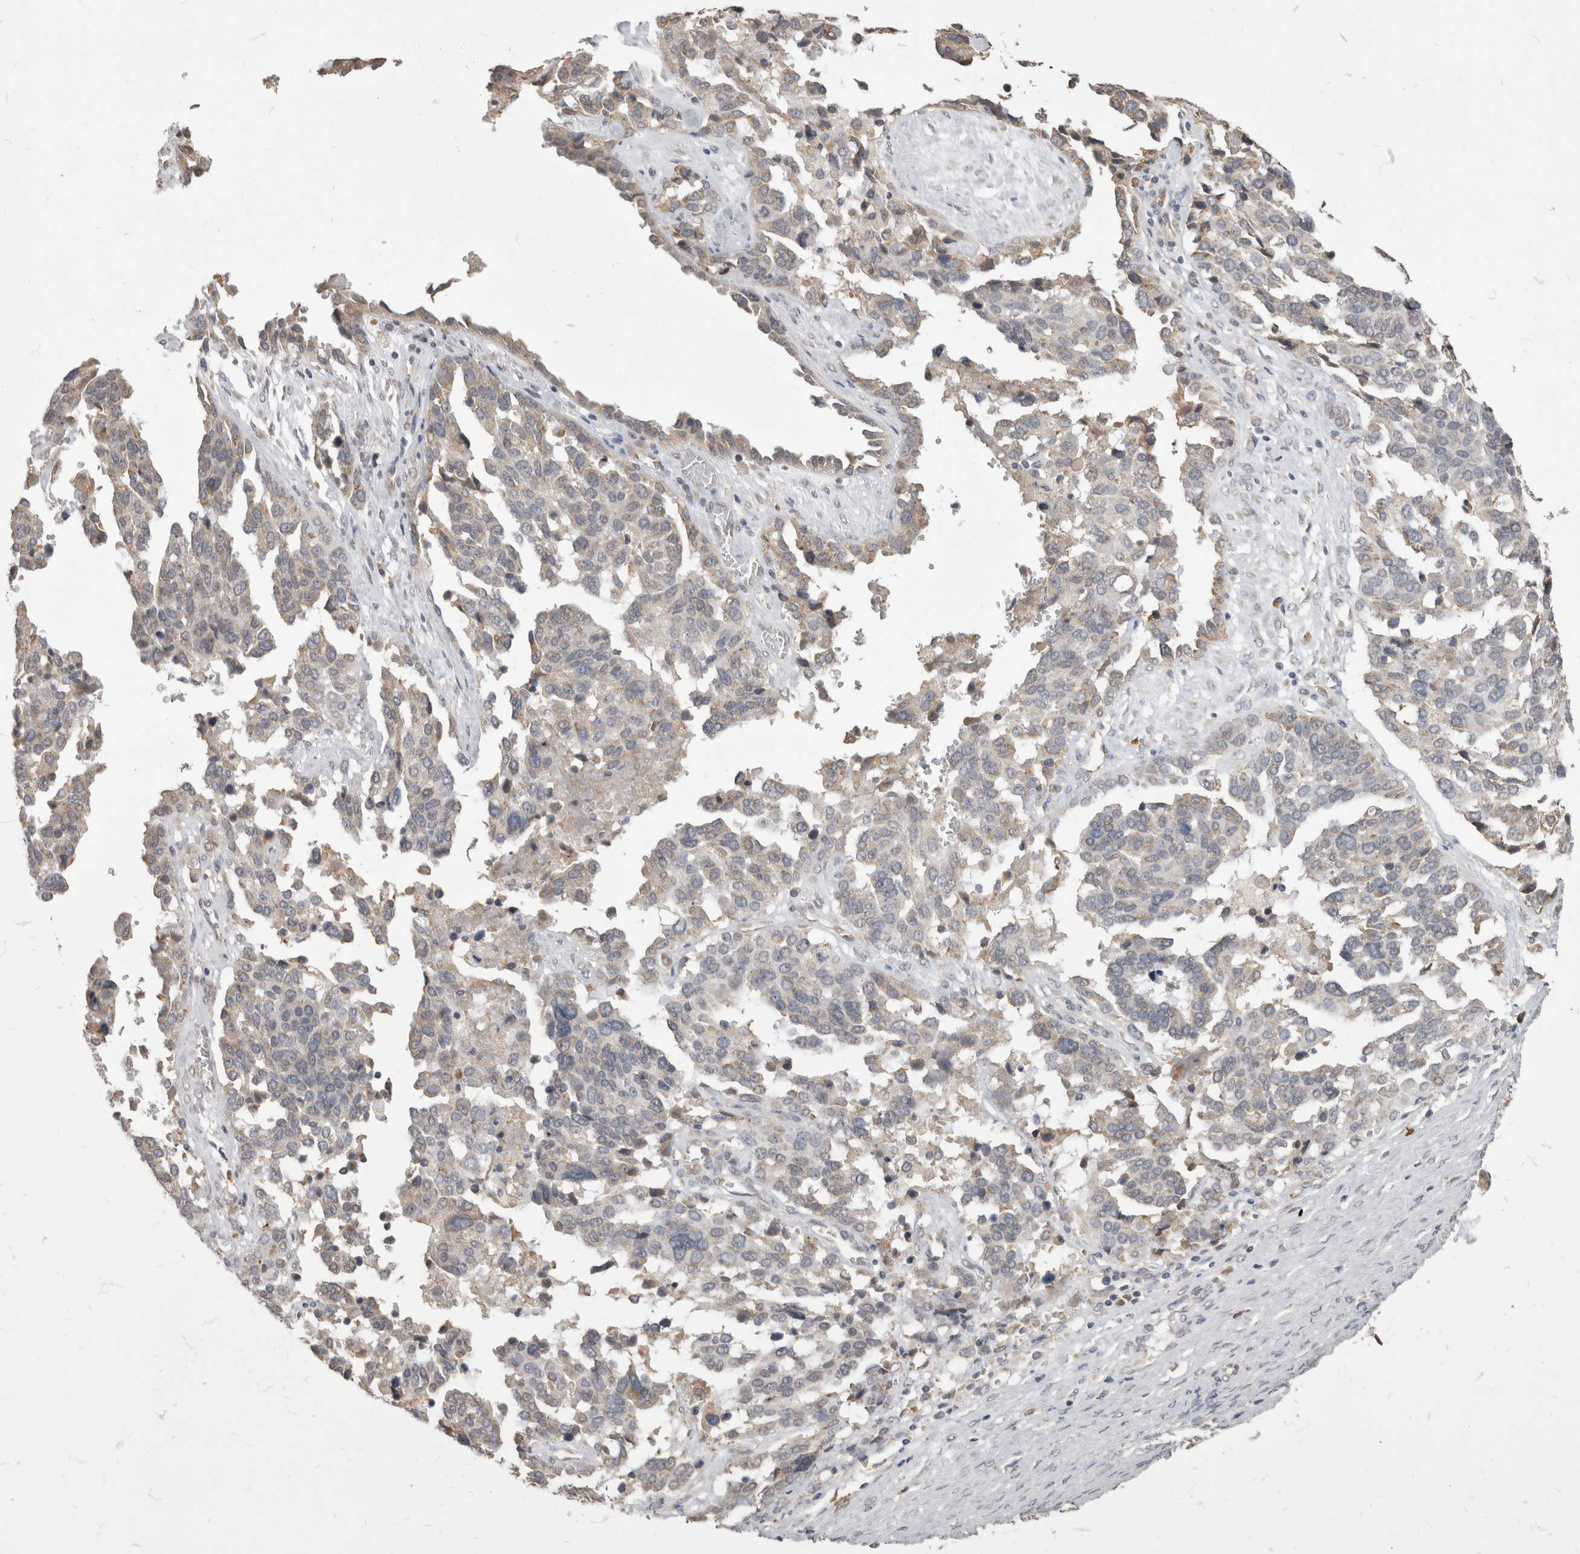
{"staining": {"intensity": "weak", "quantity": "<25%", "location": "cytoplasmic/membranous"}, "tissue": "ovarian cancer", "cell_type": "Tumor cells", "image_type": "cancer", "snomed": [{"axis": "morphology", "description": "Cystadenocarcinoma, serous, NOS"}, {"axis": "topography", "description": "Ovary"}], "caption": "Immunohistochemistry histopathology image of human serous cystadenocarcinoma (ovarian) stained for a protein (brown), which displays no positivity in tumor cells. (Immunohistochemistry (ihc), brightfield microscopy, high magnification).", "gene": "NOMO1", "patient": {"sex": "female", "age": 44}}